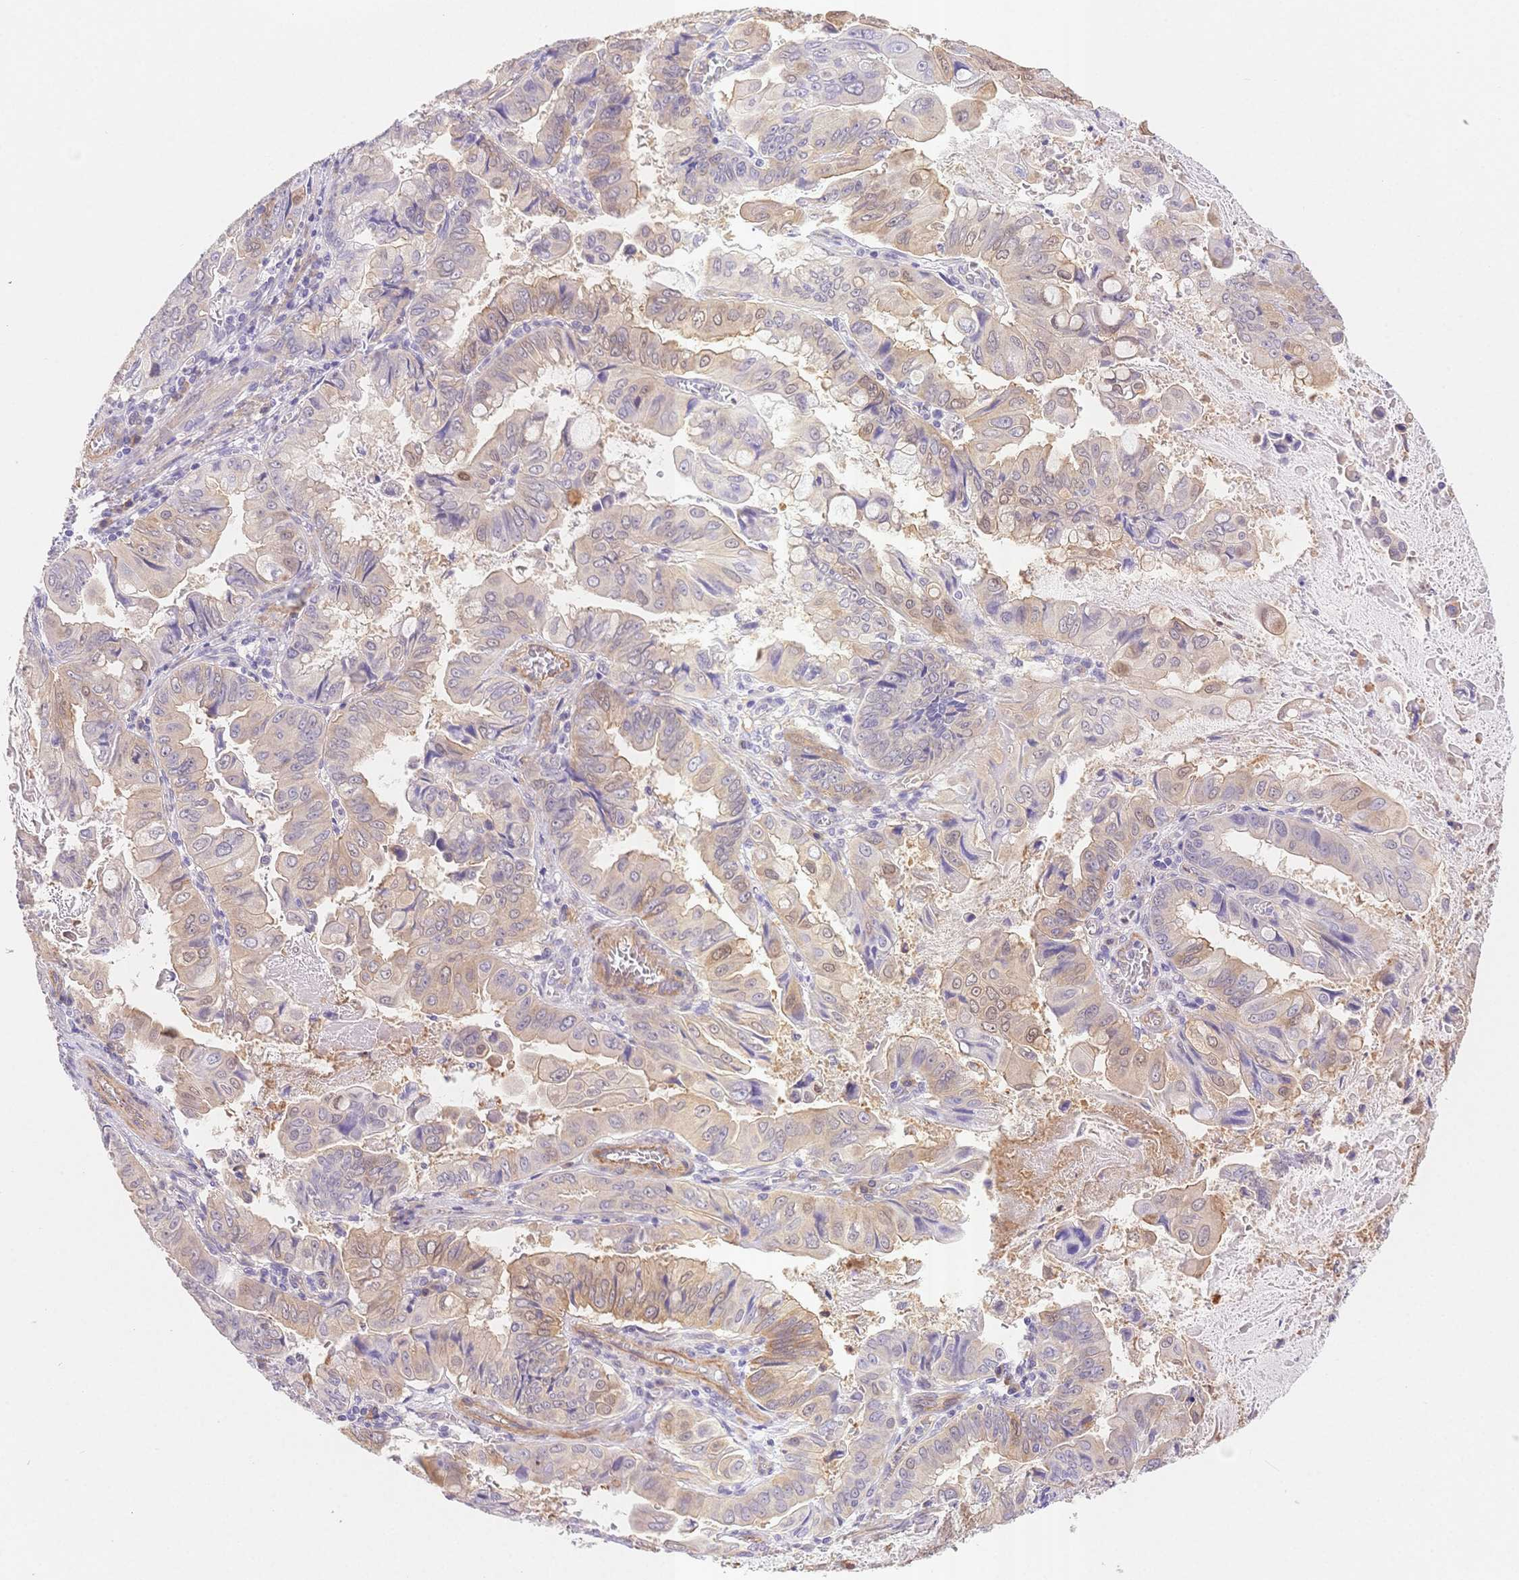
{"staining": {"intensity": "weak", "quantity": "25%-75%", "location": "cytoplasmic/membranous"}, "tissue": "stomach cancer", "cell_type": "Tumor cells", "image_type": "cancer", "snomed": [{"axis": "morphology", "description": "Adenocarcinoma, NOS"}, {"axis": "topography", "description": "Stomach, upper"}], "caption": "This is a histology image of IHC staining of stomach cancer, which shows weak expression in the cytoplasmic/membranous of tumor cells.", "gene": "CSN1S1", "patient": {"sex": "male", "age": 80}}